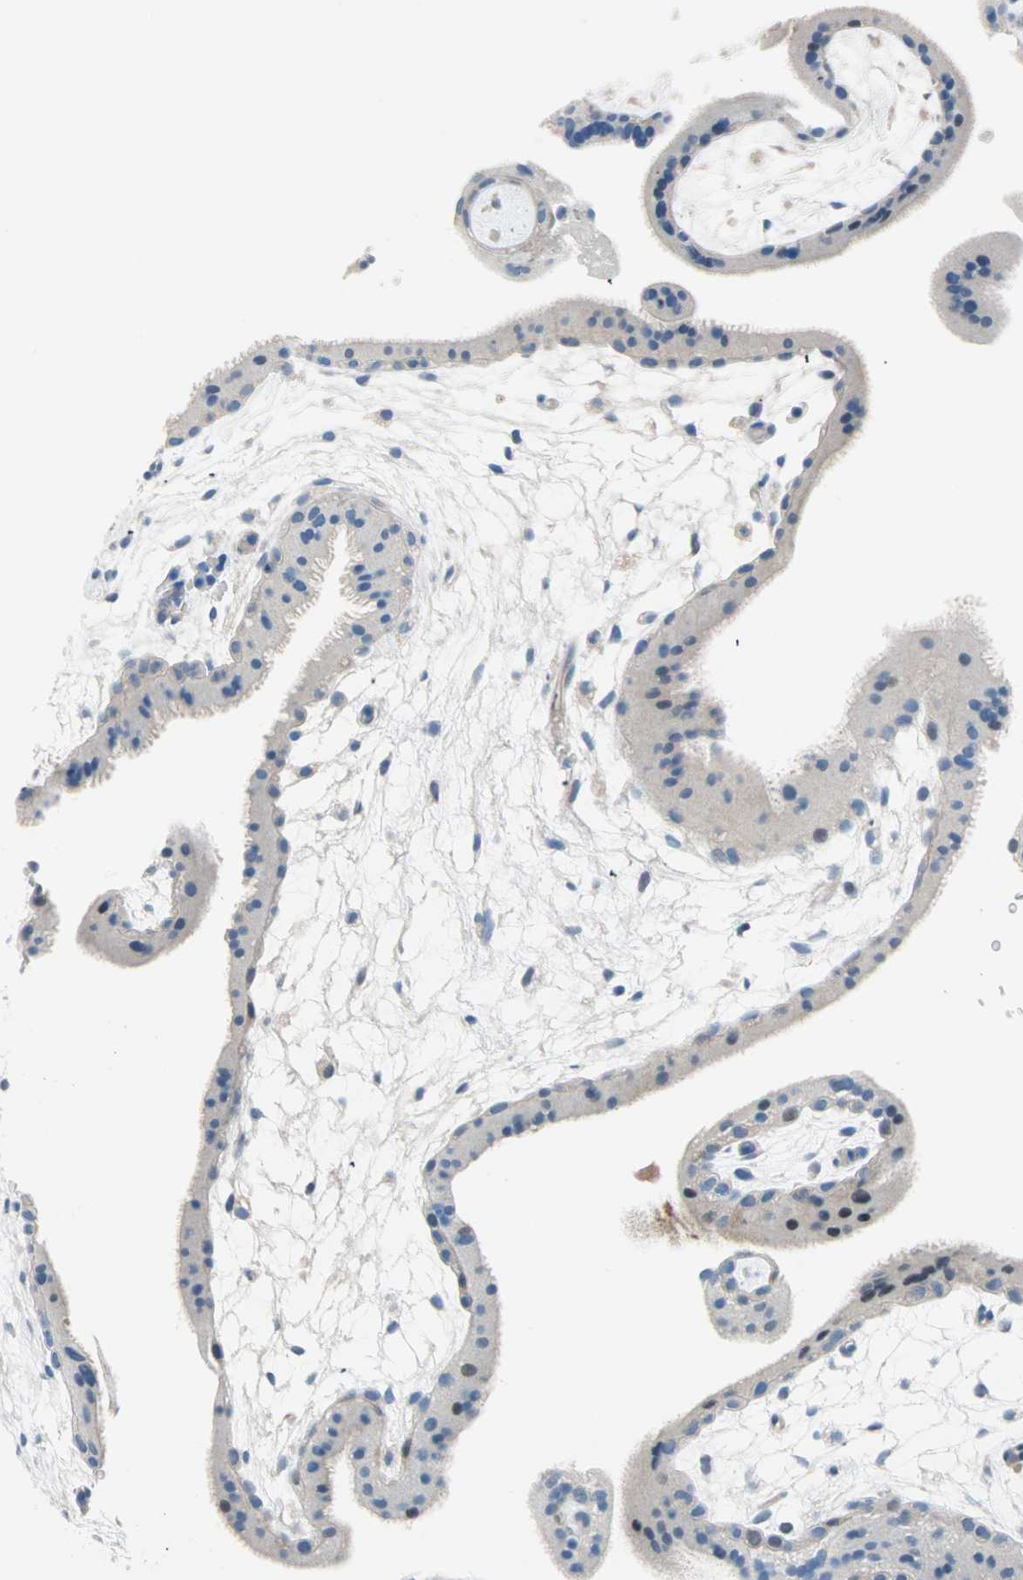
{"staining": {"intensity": "negative", "quantity": "none", "location": "none"}, "tissue": "placenta", "cell_type": "Decidual cells", "image_type": "normal", "snomed": [{"axis": "morphology", "description": "Normal tissue, NOS"}, {"axis": "topography", "description": "Placenta"}], "caption": "This histopathology image is of normal placenta stained with immunohistochemistry to label a protein in brown with the nuclei are counter-stained blue. There is no expression in decidual cells. (DAB (3,3'-diaminobenzidine) immunohistochemistry visualized using brightfield microscopy, high magnification).", "gene": "TMEM163", "patient": {"sex": "female", "age": 19}}